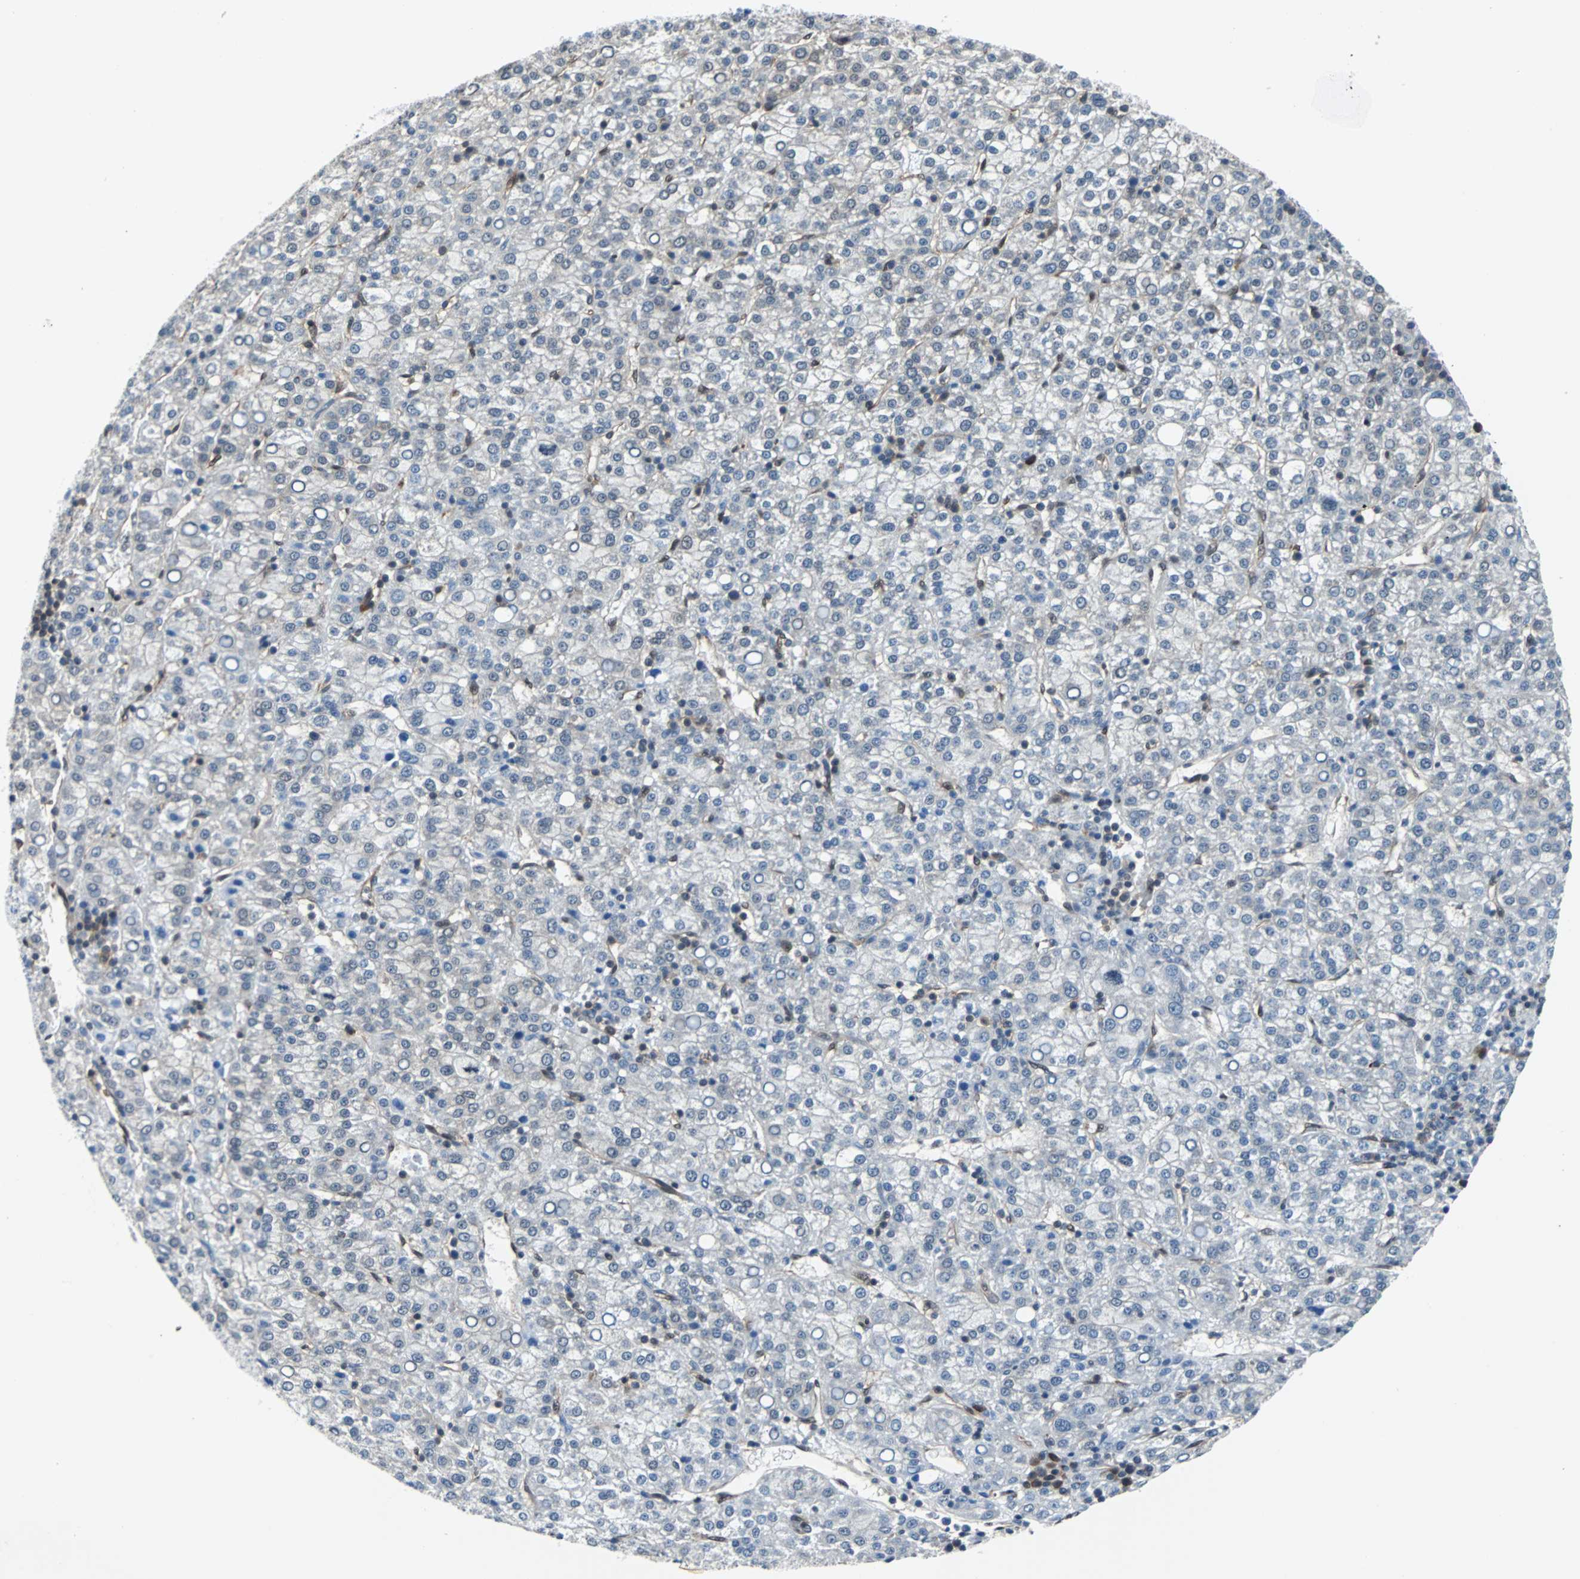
{"staining": {"intensity": "negative", "quantity": "none", "location": "none"}, "tissue": "liver cancer", "cell_type": "Tumor cells", "image_type": "cancer", "snomed": [{"axis": "morphology", "description": "Carcinoma, Hepatocellular, NOS"}, {"axis": "topography", "description": "Liver"}], "caption": "Immunohistochemistry (IHC) photomicrograph of neoplastic tissue: human liver cancer (hepatocellular carcinoma) stained with DAB displays no significant protein expression in tumor cells. (DAB immunohistochemistry, high magnification).", "gene": "MAP2K6", "patient": {"sex": "female", "age": 58}}